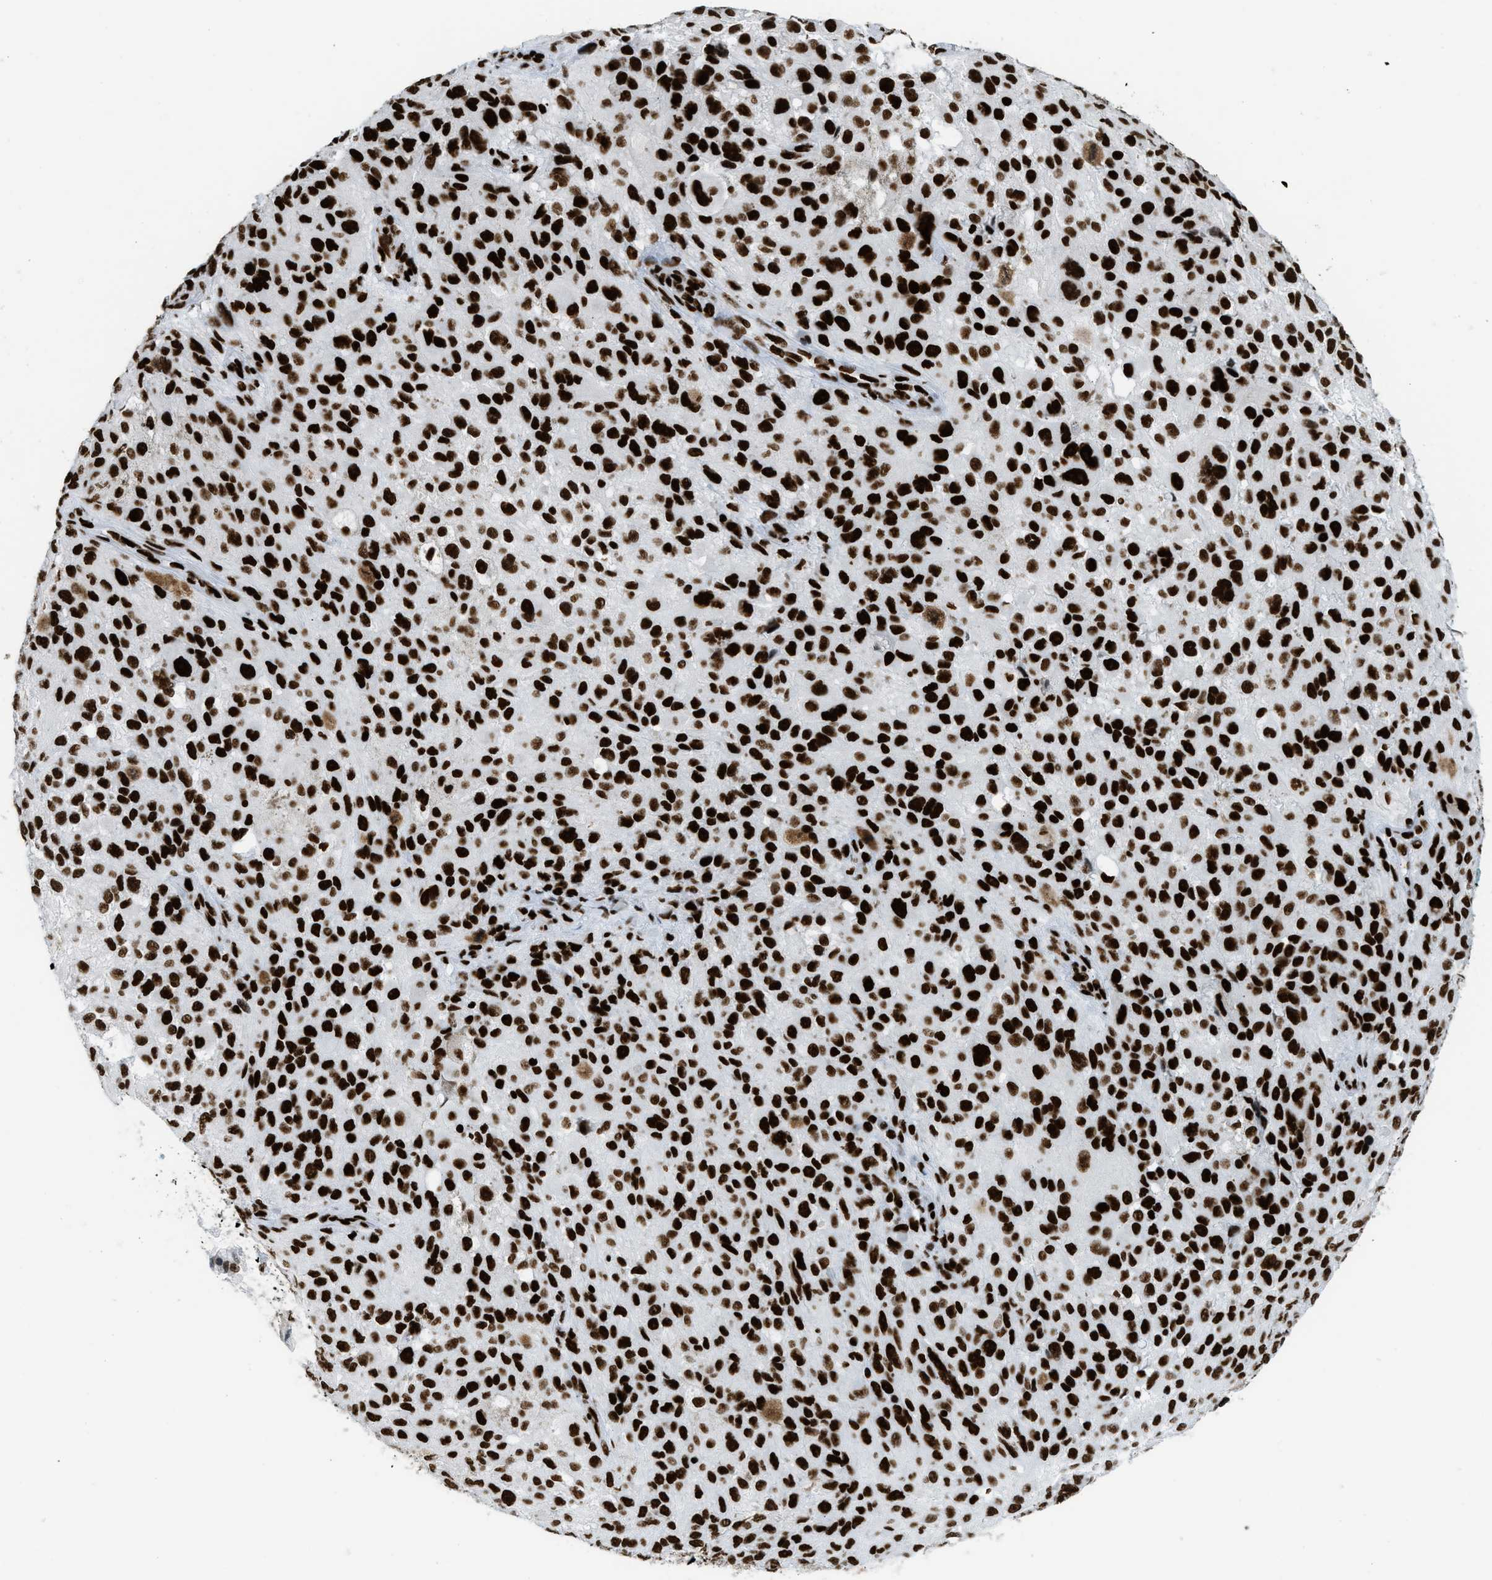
{"staining": {"intensity": "strong", "quantity": ">75%", "location": "nuclear"}, "tissue": "melanoma", "cell_type": "Tumor cells", "image_type": "cancer", "snomed": [{"axis": "morphology", "description": "Necrosis, NOS"}, {"axis": "morphology", "description": "Malignant melanoma, NOS"}, {"axis": "topography", "description": "Skin"}], "caption": "Melanoma stained with a protein marker reveals strong staining in tumor cells.", "gene": "PIF1", "patient": {"sex": "female", "age": 87}}